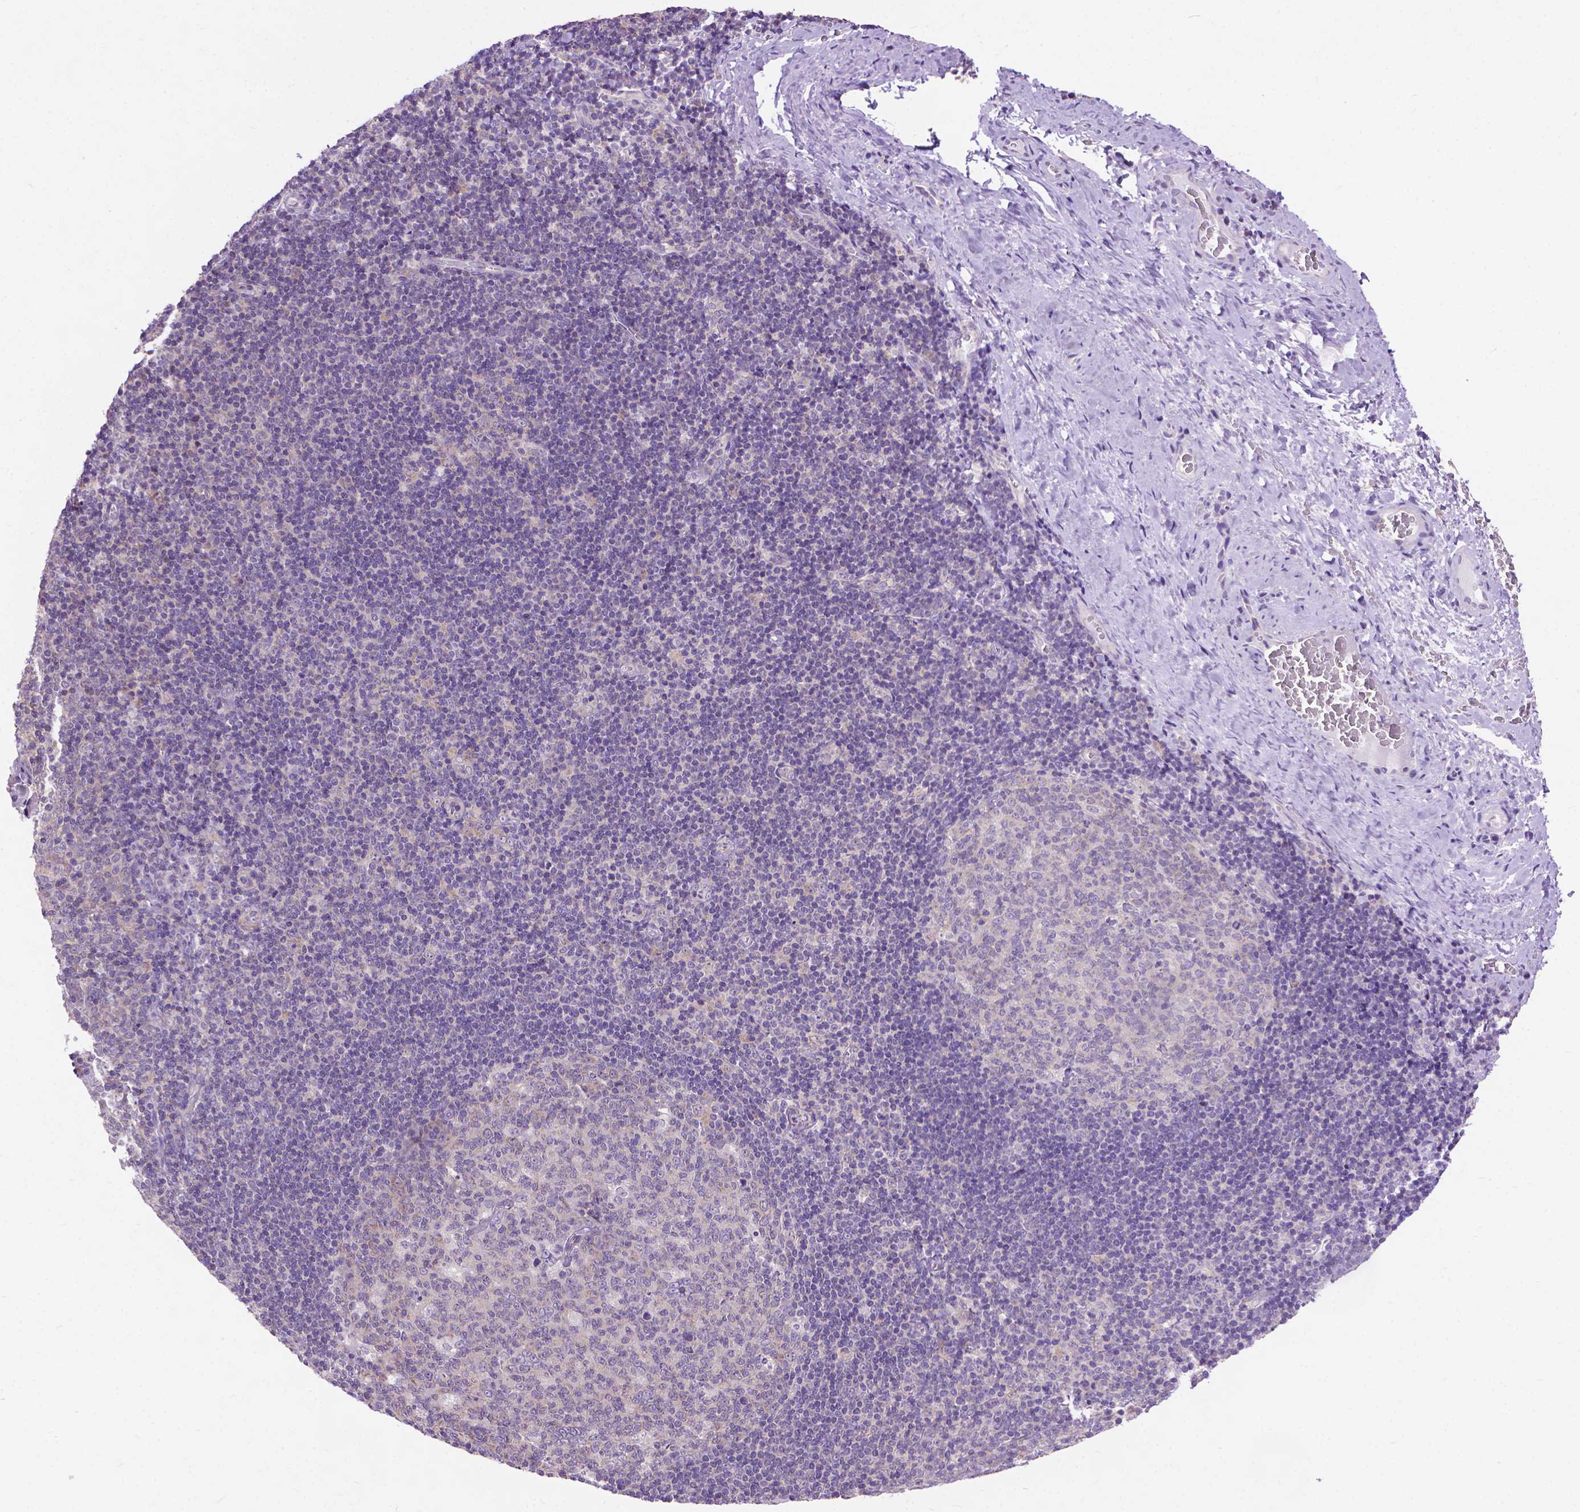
{"staining": {"intensity": "negative", "quantity": "none", "location": "none"}, "tissue": "tonsil", "cell_type": "Germinal center cells", "image_type": "normal", "snomed": [{"axis": "morphology", "description": "Normal tissue, NOS"}, {"axis": "morphology", "description": "Inflammation, NOS"}, {"axis": "topography", "description": "Tonsil"}], "caption": "Immunohistochemistry of normal tonsil exhibits no expression in germinal center cells.", "gene": "SYN1", "patient": {"sex": "female", "age": 31}}